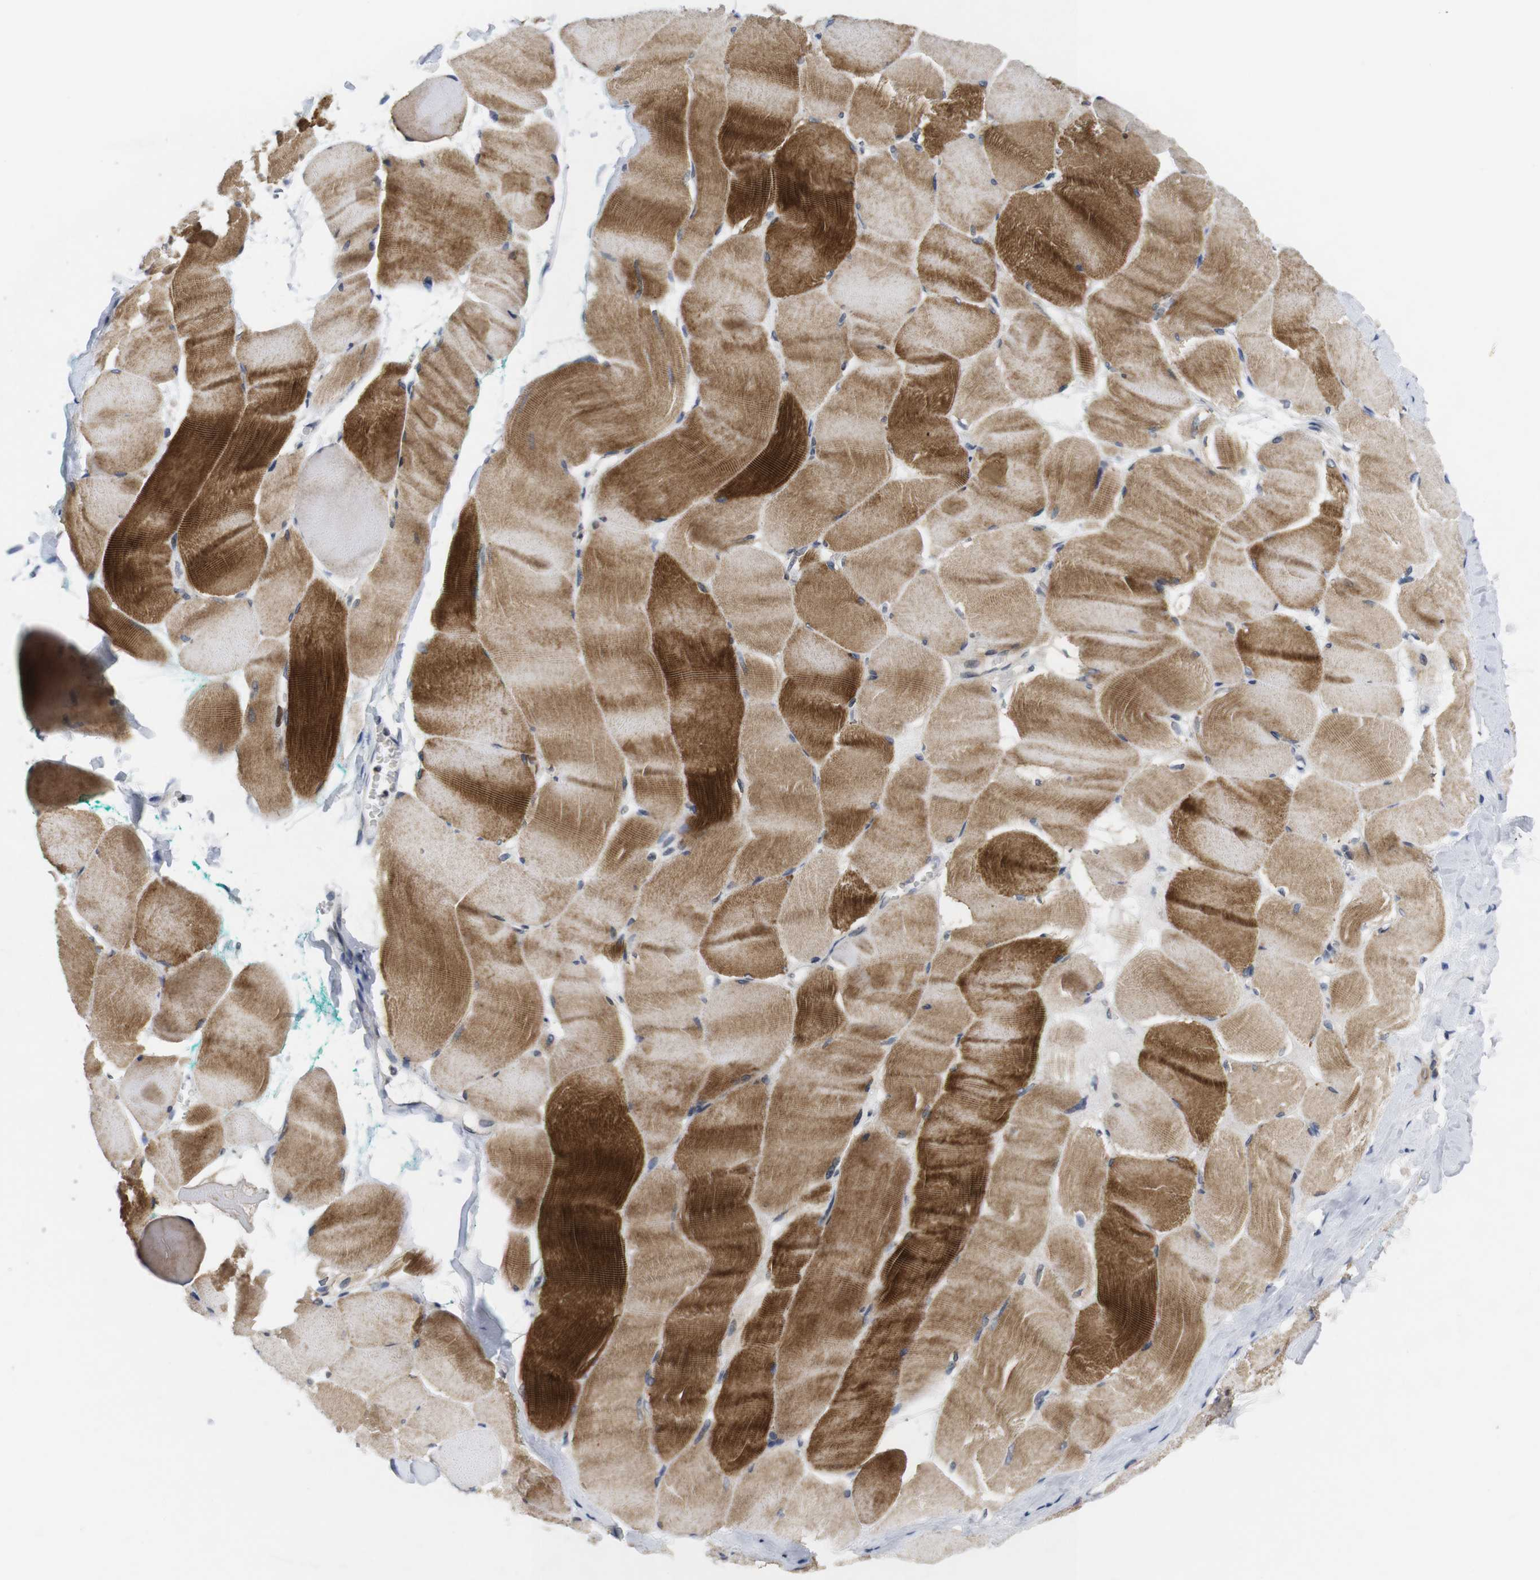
{"staining": {"intensity": "strong", "quantity": ">75%", "location": "cytoplasmic/membranous"}, "tissue": "skeletal muscle", "cell_type": "Myocytes", "image_type": "normal", "snomed": [{"axis": "morphology", "description": "Normal tissue, NOS"}, {"axis": "morphology", "description": "Squamous cell carcinoma, NOS"}, {"axis": "topography", "description": "Skeletal muscle"}], "caption": "Immunohistochemistry (IHC) staining of benign skeletal muscle, which reveals high levels of strong cytoplasmic/membranous staining in about >75% of myocytes indicating strong cytoplasmic/membranous protein expression. The staining was performed using DAB (3,3'-diaminobenzidine) (brown) for protein detection and nuclei were counterstained in hematoxylin (blue).", "gene": "SKP2", "patient": {"sex": "male", "age": 51}}